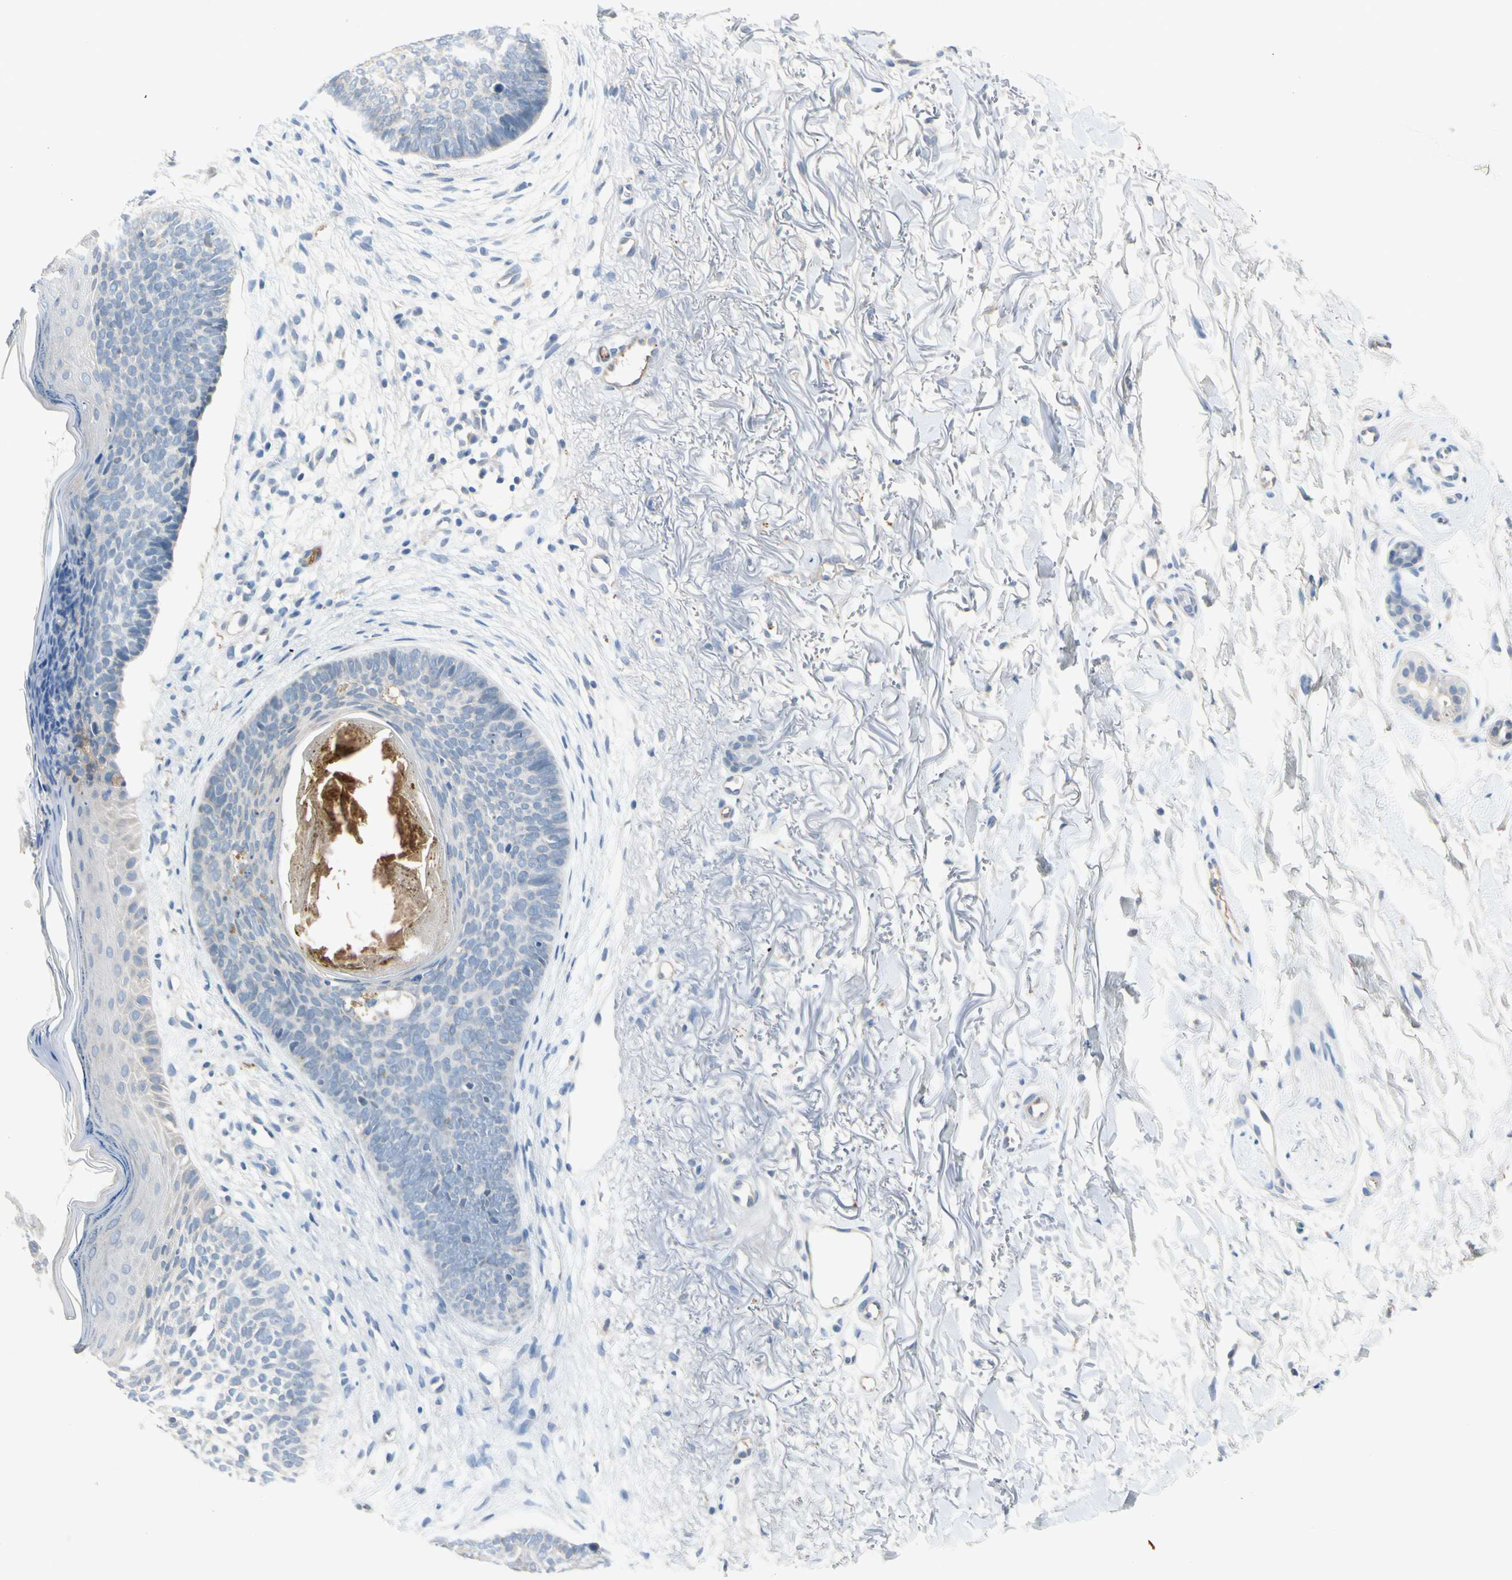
{"staining": {"intensity": "negative", "quantity": "none", "location": "none"}, "tissue": "skin cancer", "cell_type": "Tumor cells", "image_type": "cancer", "snomed": [{"axis": "morphology", "description": "Basal cell carcinoma"}, {"axis": "topography", "description": "Skin"}], "caption": "Immunohistochemistry (IHC) of skin basal cell carcinoma reveals no staining in tumor cells.", "gene": "CNDP1", "patient": {"sex": "female", "age": 70}}